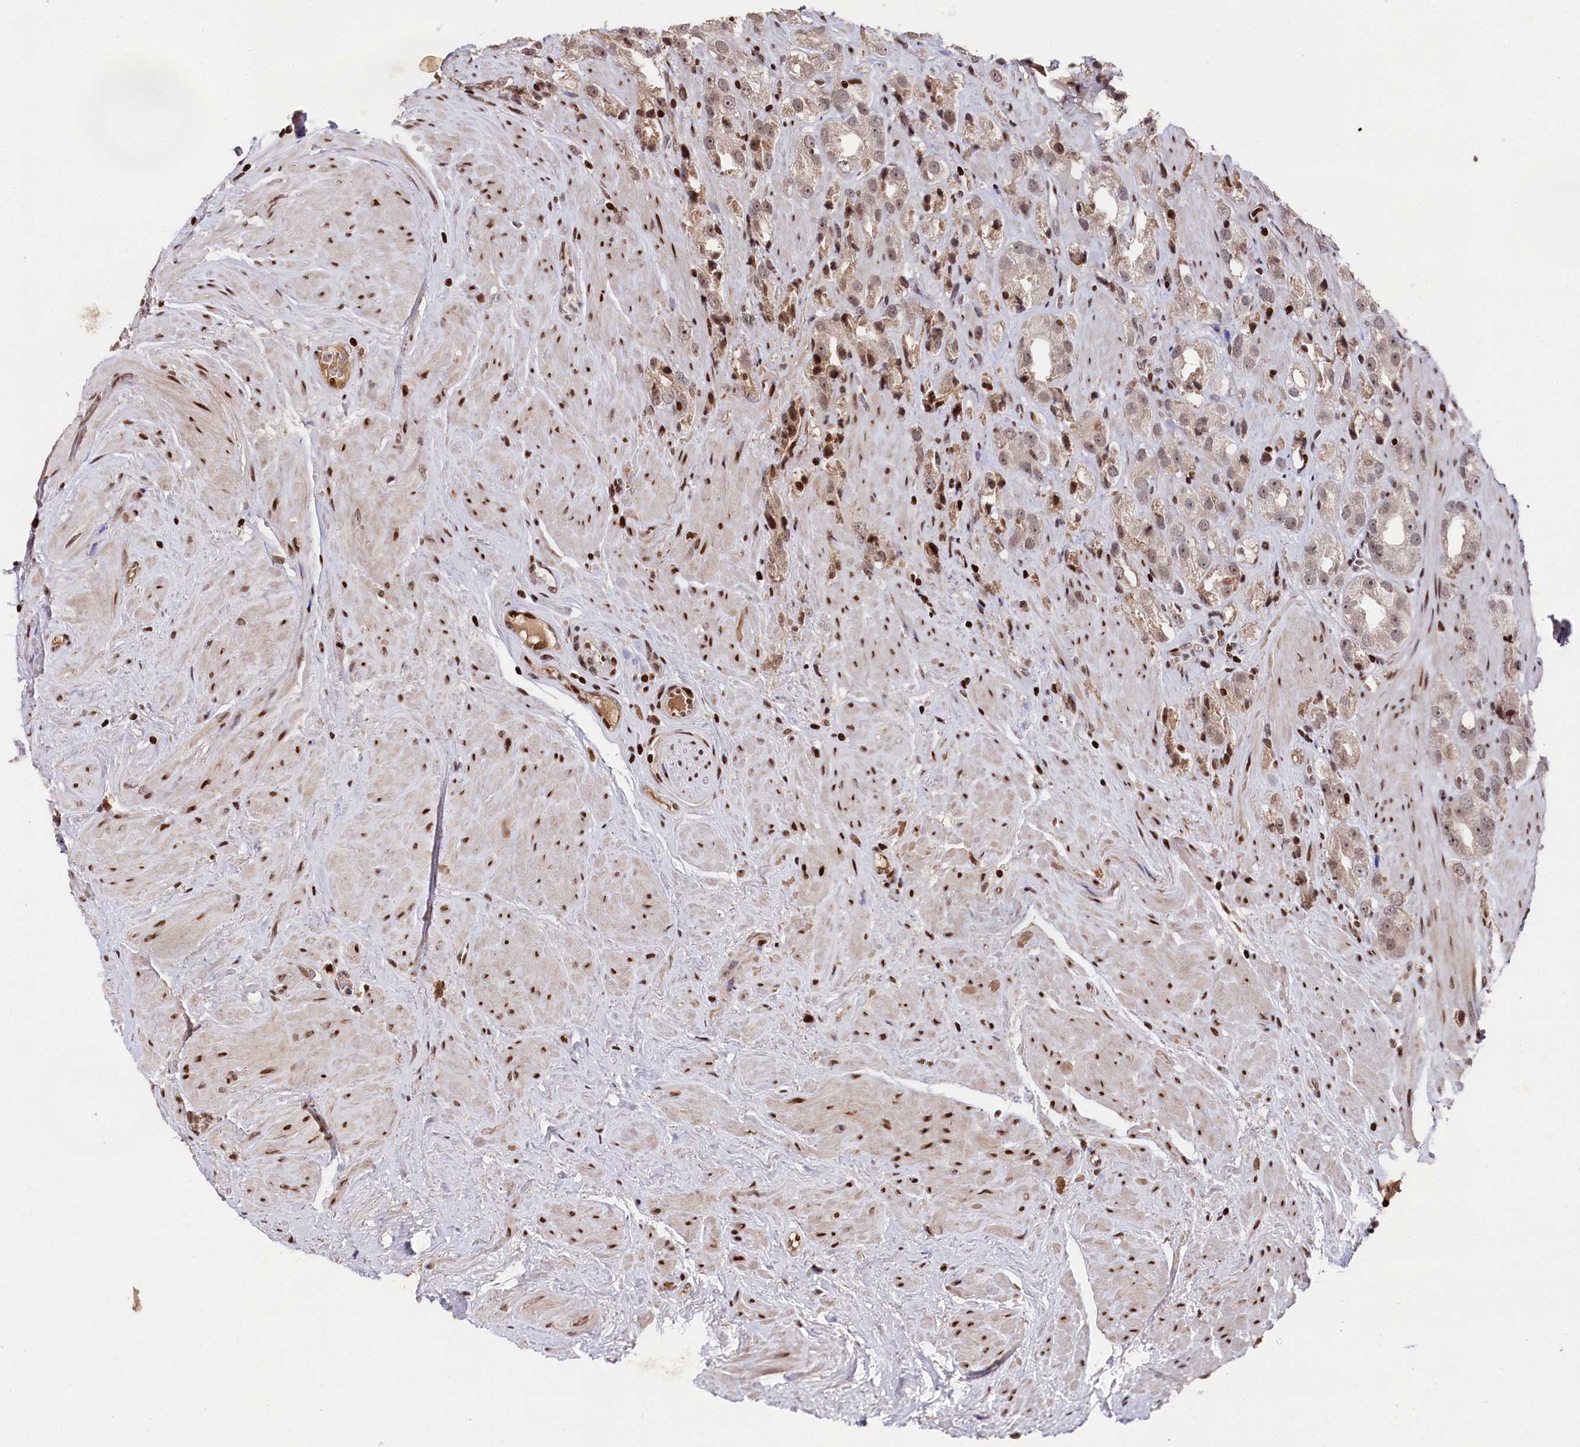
{"staining": {"intensity": "strong", "quantity": "<25%", "location": "cytoplasmic/membranous,nuclear"}, "tissue": "prostate cancer", "cell_type": "Tumor cells", "image_type": "cancer", "snomed": [{"axis": "morphology", "description": "Adenocarcinoma, NOS"}, {"axis": "topography", "description": "Prostate"}], "caption": "DAB immunohistochemical staining of prostate cancer shows strong cytoplasmic/membranous and nuclear protein staining in about <25% of tumor cells.", "gene": "MCF2L2", "patient": {"sex": "male", "age": 79}}